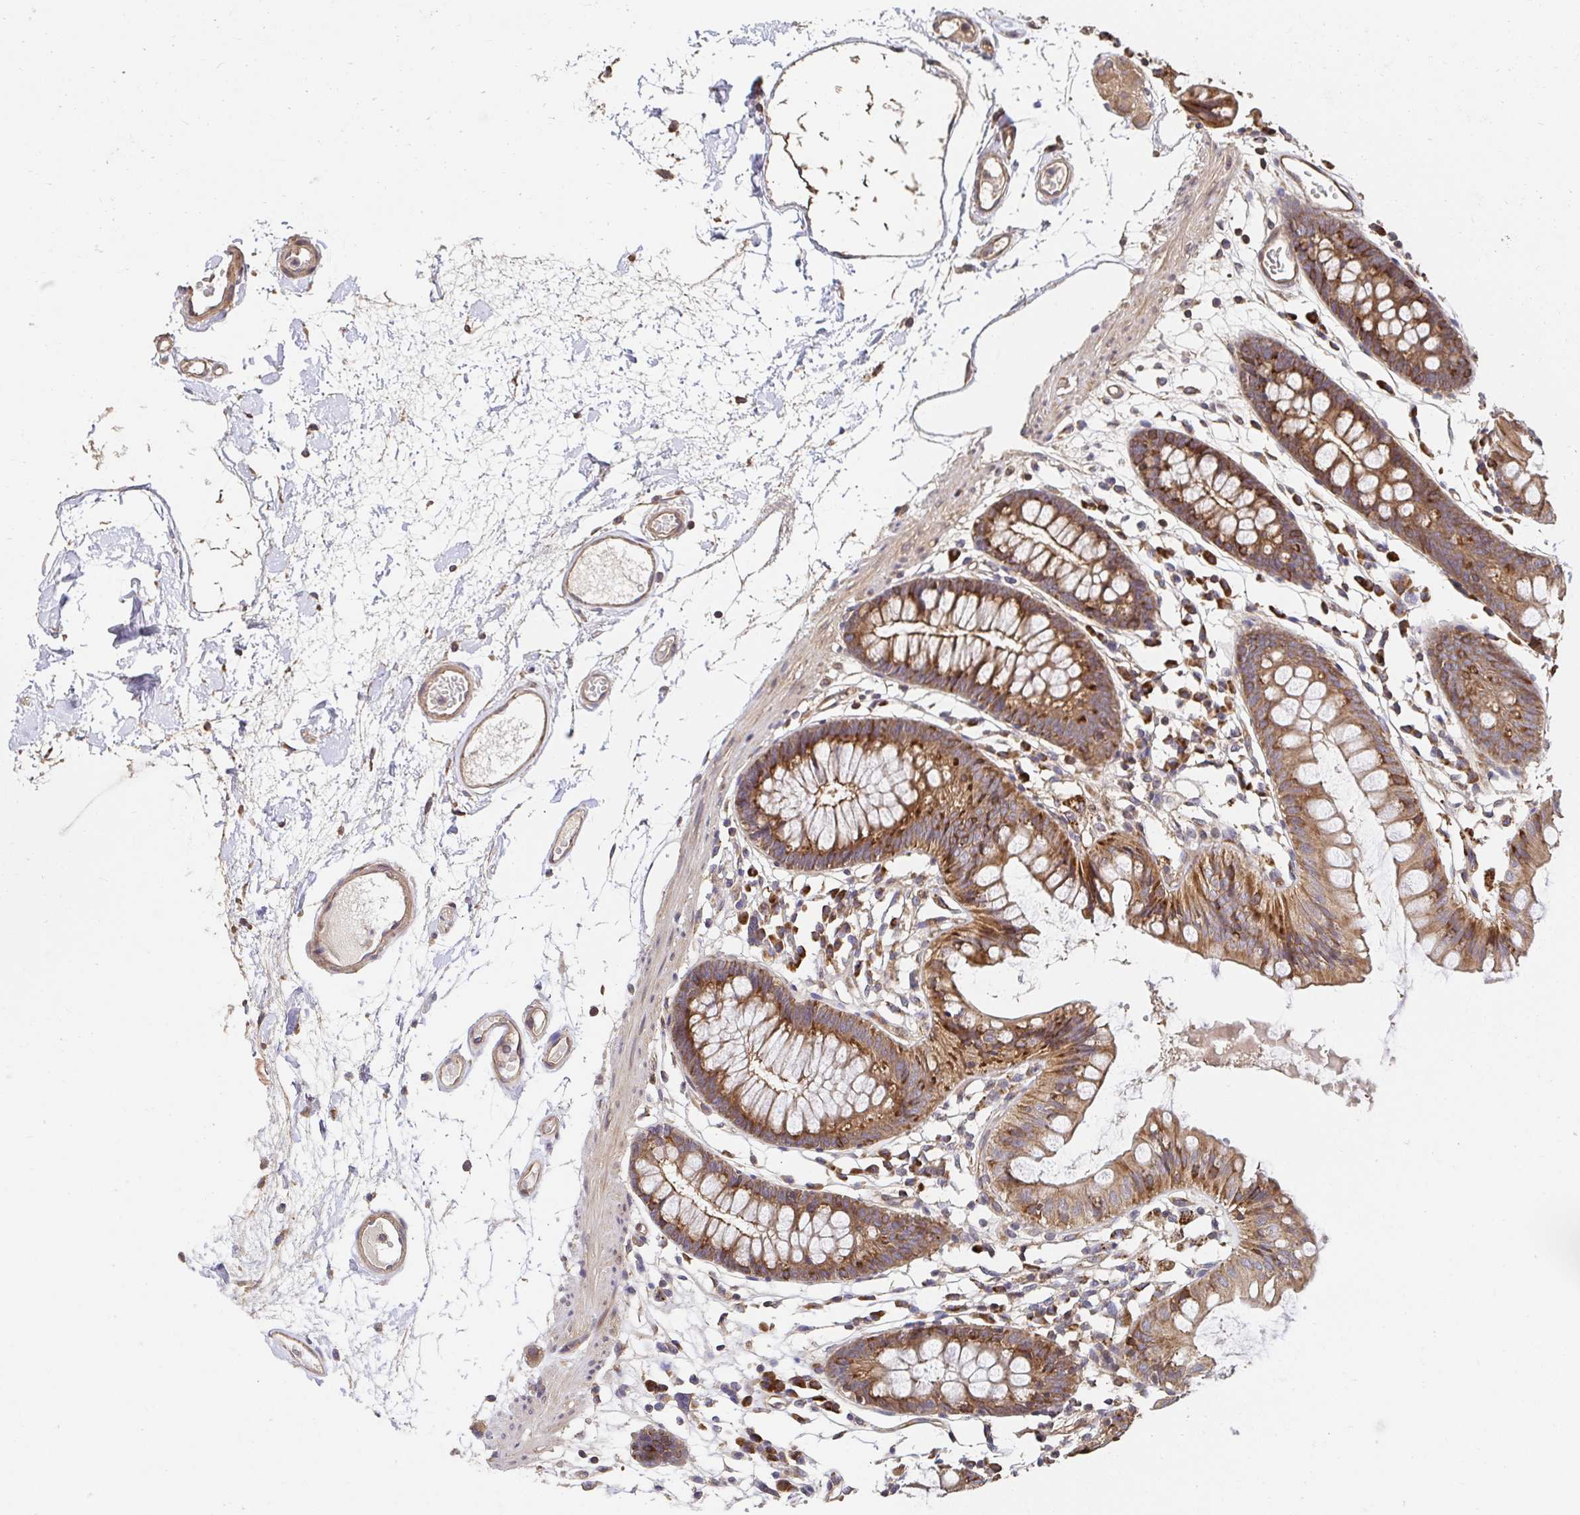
{"staining": {"intensity": "moderate", "quantity": ">75%", "location": "cytoplasmic/membranous"}, "tissue": "colon", "cell_type": "Endothelial cells", "image_type": "normal", "snomed": [{"axis": "morphology", "description": "Normal tissue, NOS"}, {"axis": "topography", "description": "Colon"}], "caption": "Protein staining of normal colon shows moderate cytoplasmic/membranous expression in about >75% of endothelial cells. The protein is shown in brown color, while the nuclei are stained blue.", "gene": "APBB1", "patient": {"sex": "female", "age": 84}}